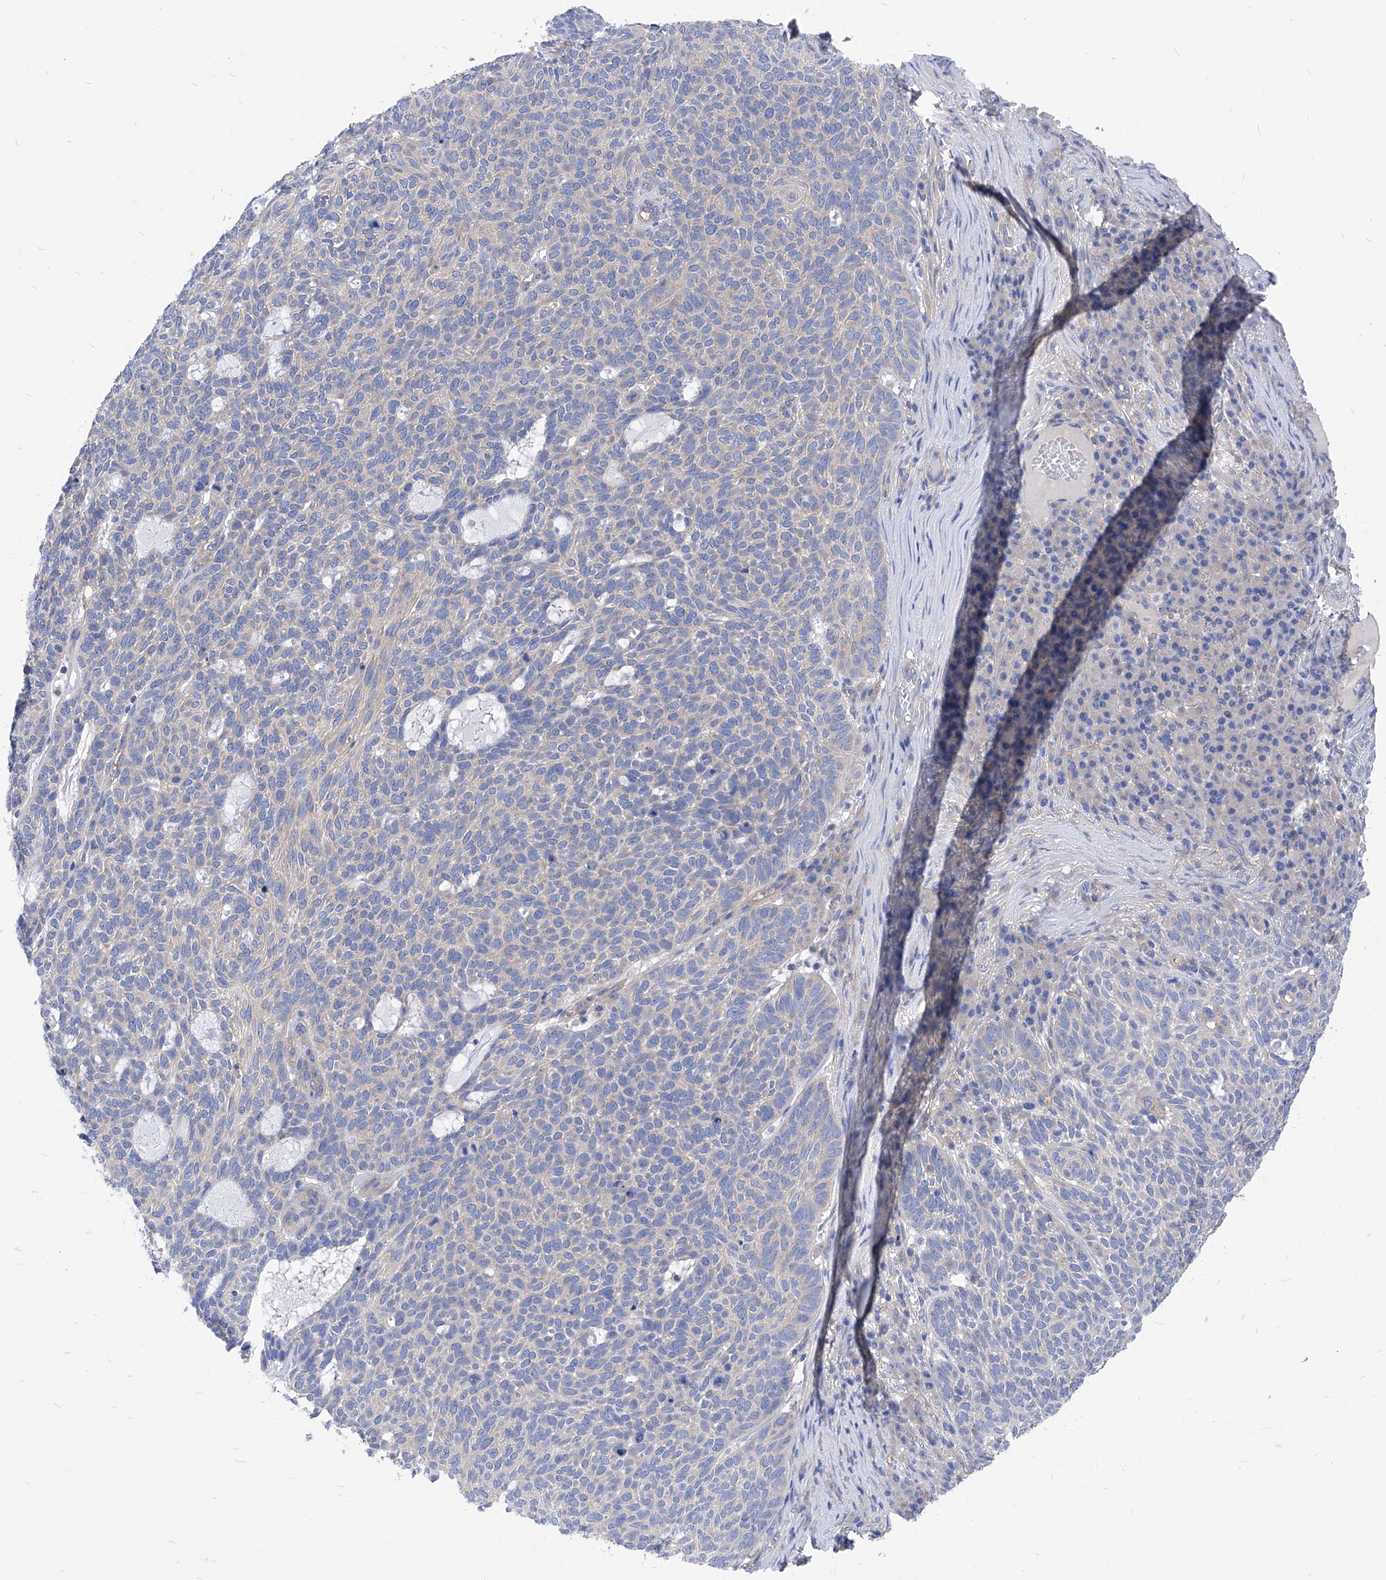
{"staining": {"intensity": "negative", "quantity": "none", "location": "none"}, "tissue": "skin cancer", "cell_type": "Tumor cells", "image_type": "cancer", "snomed": [{"axis": "morphology", "description": "Squamous cell carcinoma, NOS"}, {"axis": "topography", "description": "Skin"}], "caption": "The histopathology image exhibits no significant expression in tumor cells of skin cancer (squamous cell carcinoma).", "gene": "XPNPEP1", "patient": {"sex": "female", "age": 90}}